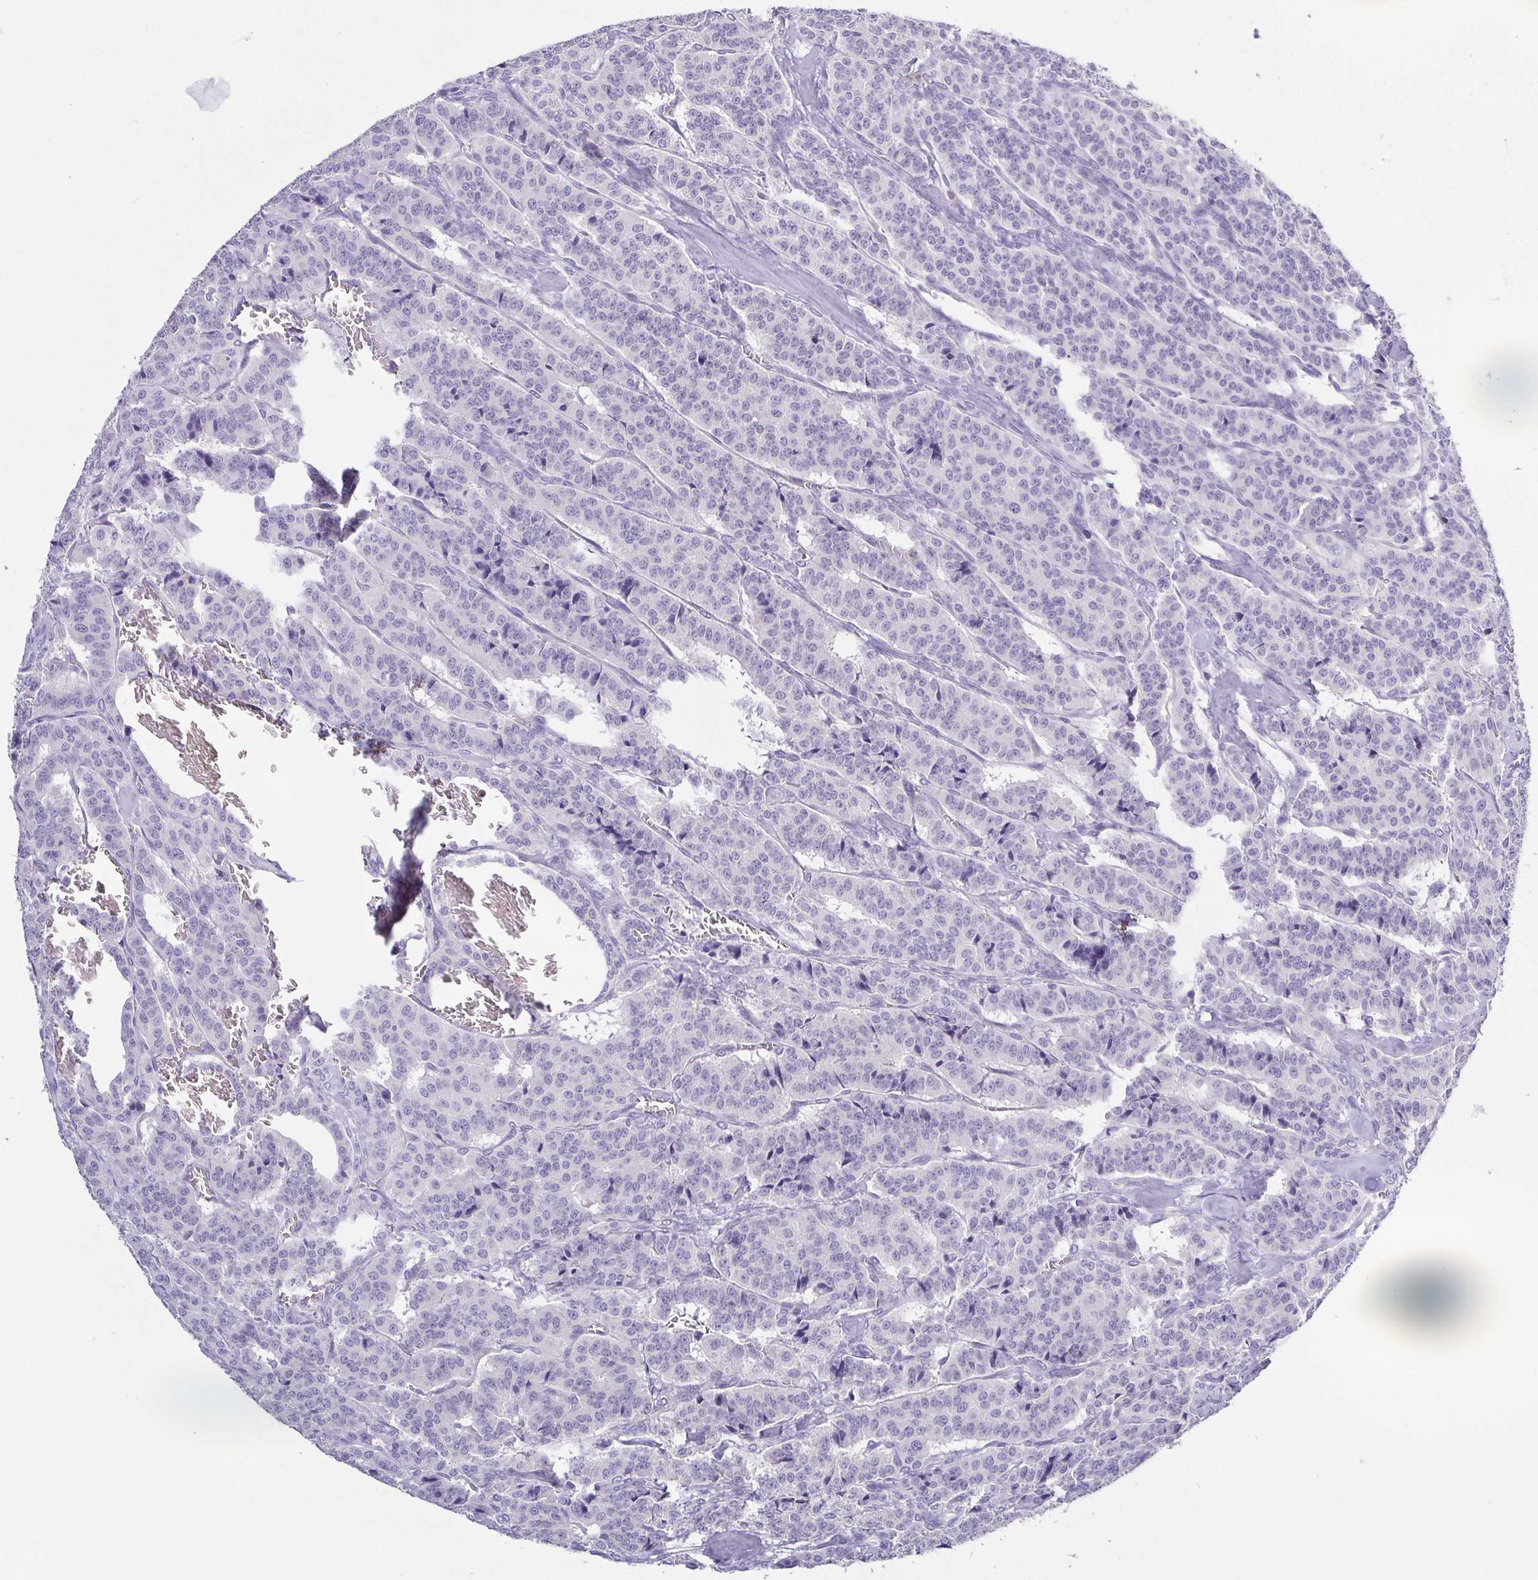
{"staining": {"intensity": "negative", "quantity": "none", "location": "none"}, "tissue": "carcinoid", "cell_type": "Tumor cells", "image_type": "cancer", "snomed": [{"axis": "morphology", "description": "Normal tissue, NOS"}, {"axis": "morphology", "description": "Carcinoid, malignant, NOS"}, {"axis": "topography", "description": "Lung"}], "caption": "Human carcinoid stained for a protein using immunohistochemistry exhibits no staining in tumor cells.", "gene": "PGLYRP1", "patient": {"sex": "female", "age": 46}}